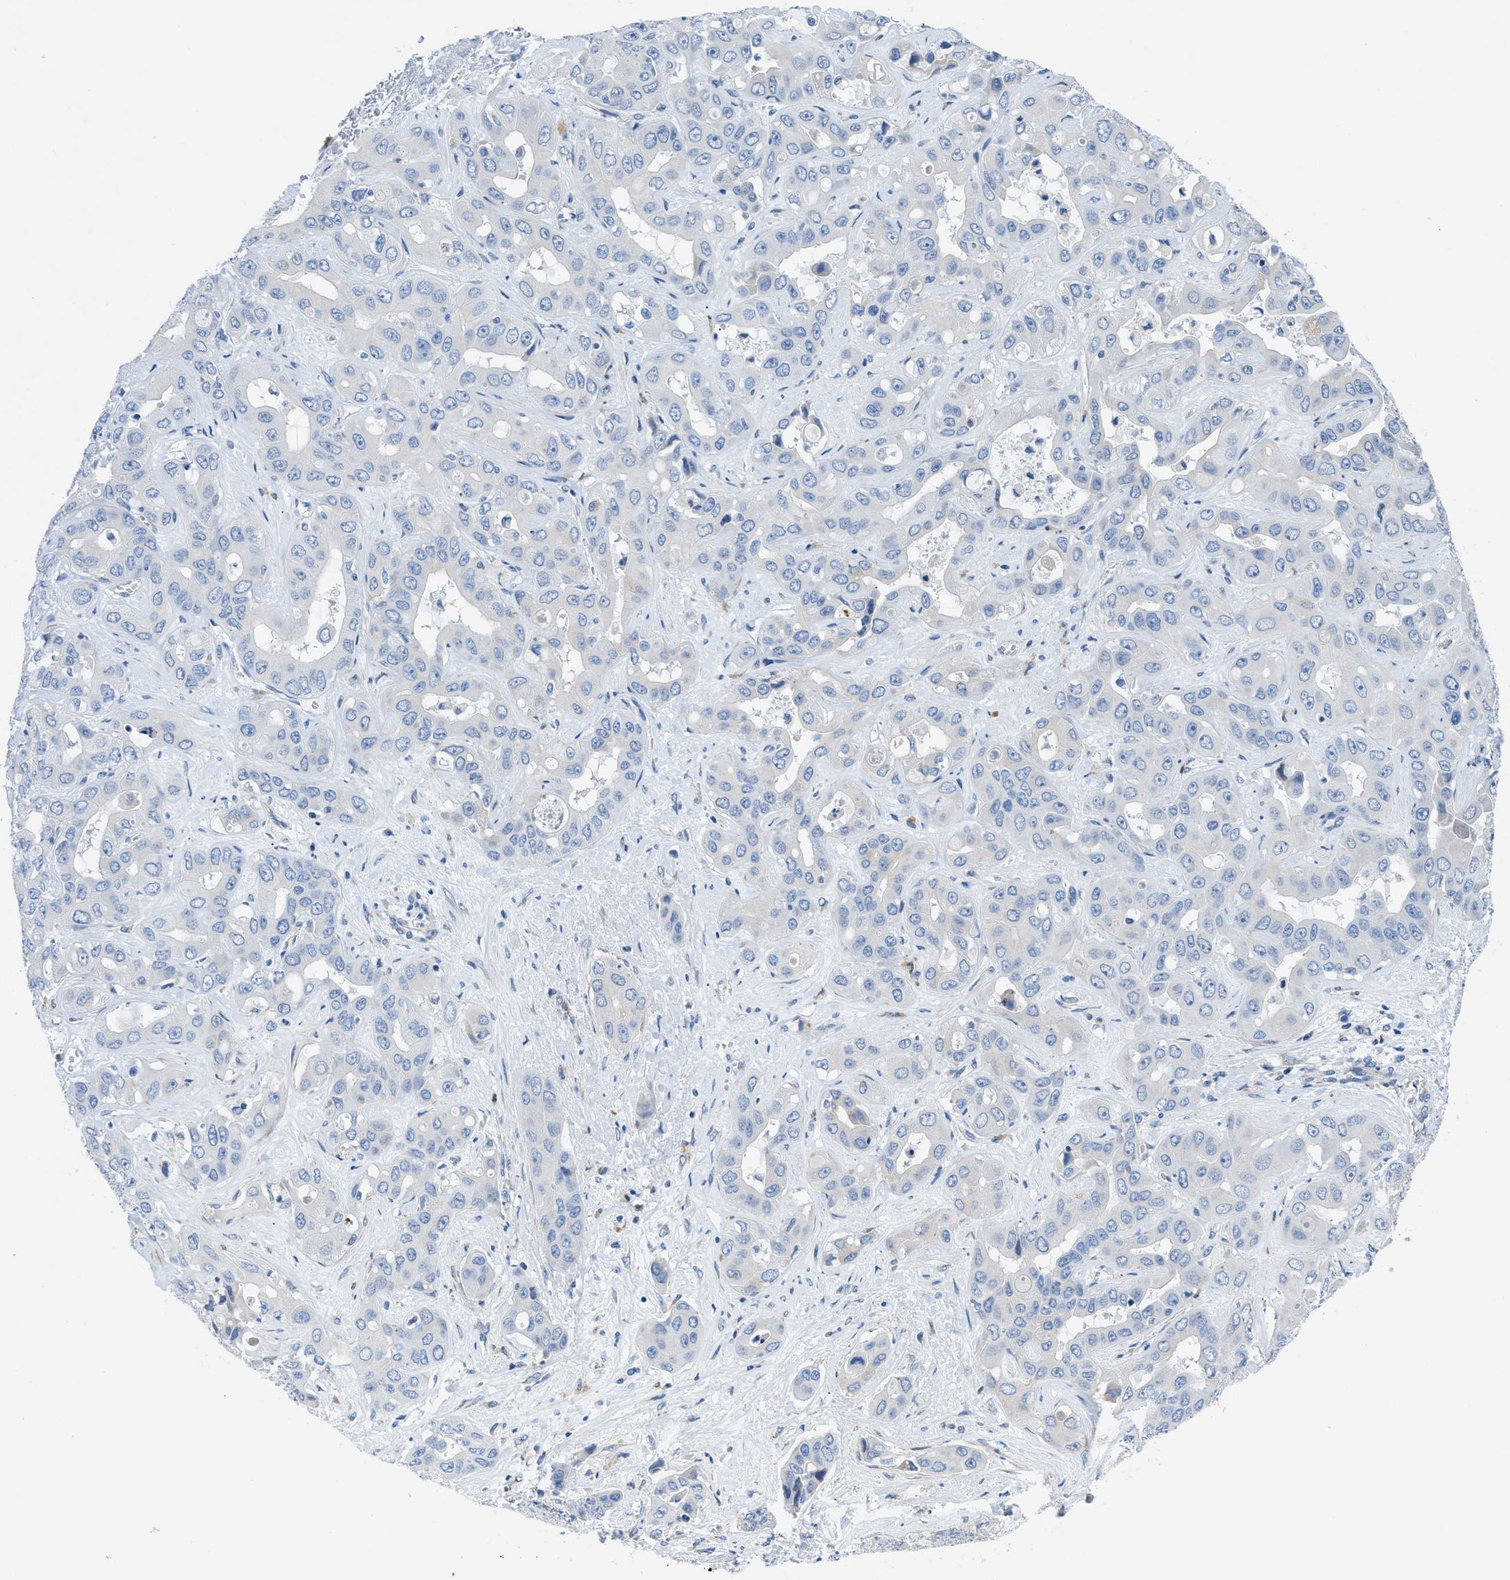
{"staining": {"intensity": "negative", "quantity": "none", "location": "none"}, "tissue": "liver cancer", "cell_type": "Tumor cells", "image_type": "cancer", "snomed": [{"axis": "morphology", "description": "Cholangiocarcinoma"}, {"axis": "topography", "description": "Liver"}], "caption": "This photomicrograph is of cholangiocarcinoma (liver) stained with IHC to label a protein in brown with the nuclei are counter-stained blue. There is no expression in tumor cells. The staining is performed using DAB (3,3'-diaminobenzidine) brown chromogen with nuclei counter-stained in using hematoxylin.", "gene": "ITPR1", "patient": {"sex": "female", "age": 52}}